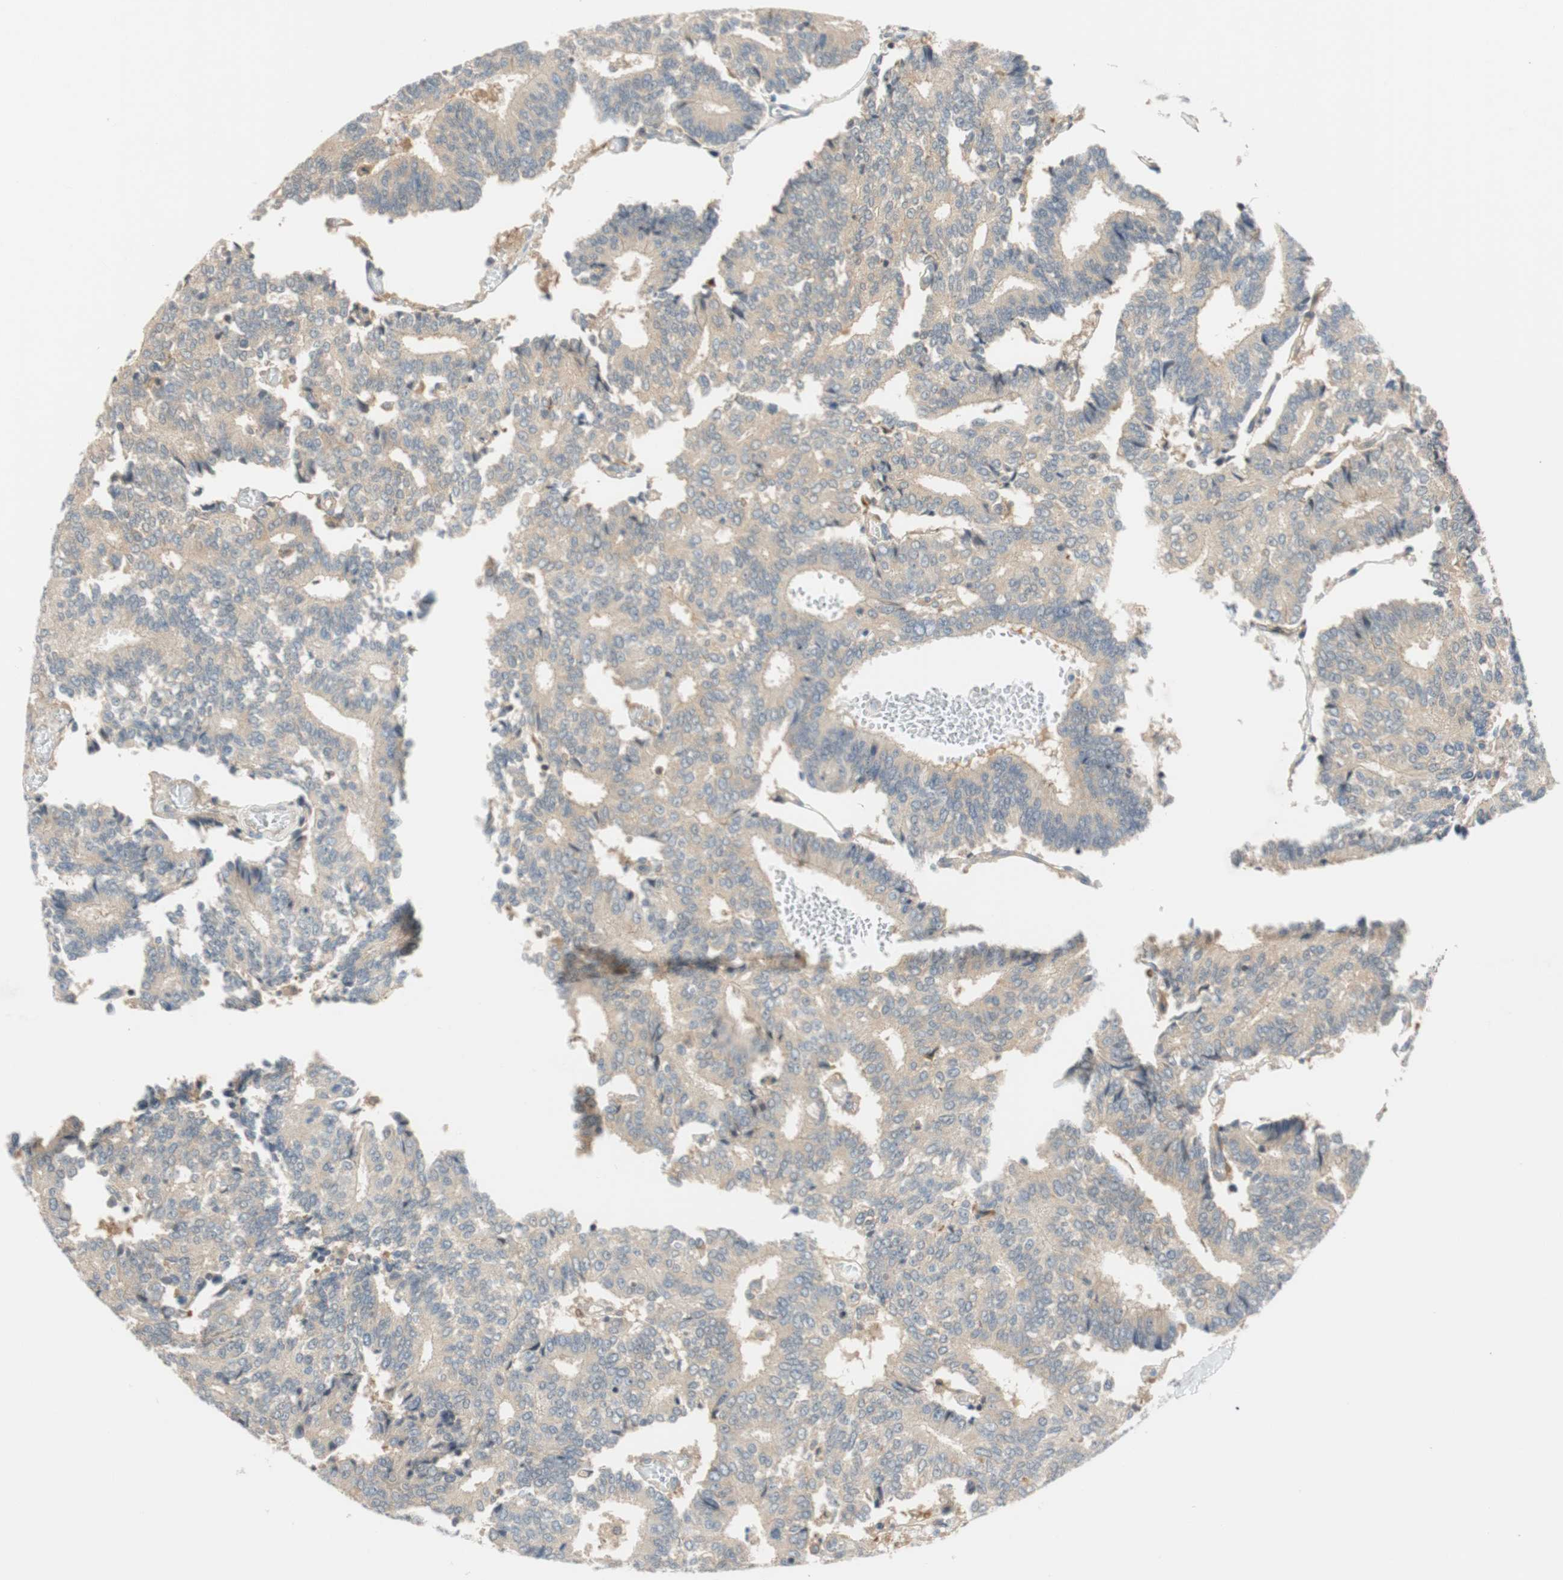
{"staining": {"intensity": "weak", "quantity": "25%-75%", "location": "cytoplasmic/membranous"}, "tissue": "prostate cancer", "cell_type": "Tumor cells", "image_type": "cancer", "snomed": [{"axis": "morphology", "description": "Adenocarcinoma, High grade"}, {"axis": "topography", "description": "Prostate"}], "caption": "Brown immunohistochemical staining in prostate cancer demonstrates weak cytoplasmic/membranous positivity in approximately 25%-75% of tumor cells.", "gene": "GATD1", "patient": {"sex": "male", "age": 55}}